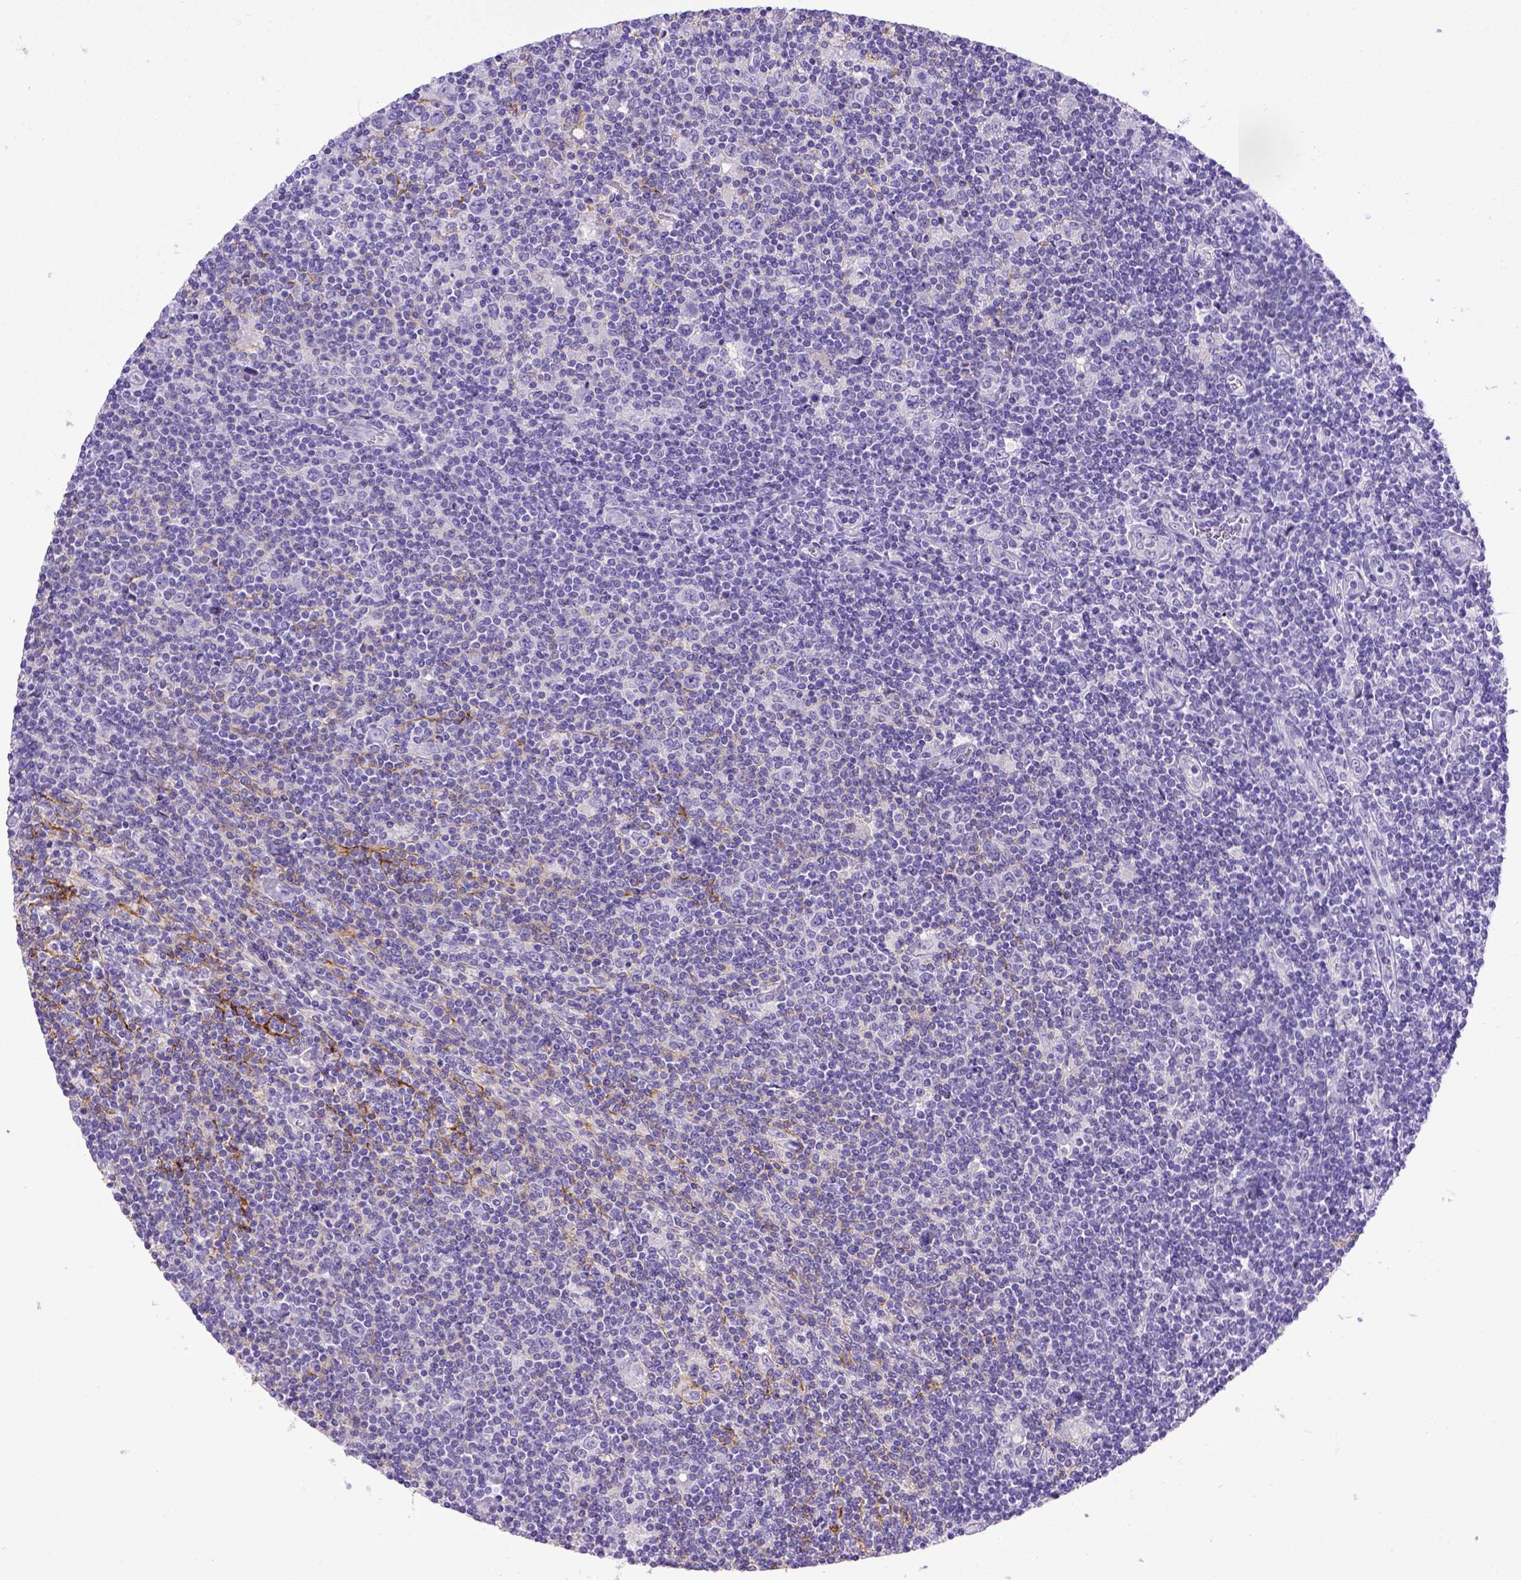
{"staining": {"intensity": "negative", "quantity": "none", "location": "none"}, "tissue": "lymphoma", "cell_type": "Tumor cells", "image_type": "cancer", "snomed": [{"axis": "morphology", "description": "Hodgkin's disease, NOS"}, {"axis": "topography", "description": "Lymph node"}], "caption": "This photomicrograph is of Hodgkin's disease stained with IHC to label a protein in brown with the nuclei are counter-stained blue. There is no positivity in tumor cells.", "gene": "BTN1A1", "patient": {"sex": "male", "age": 40}}